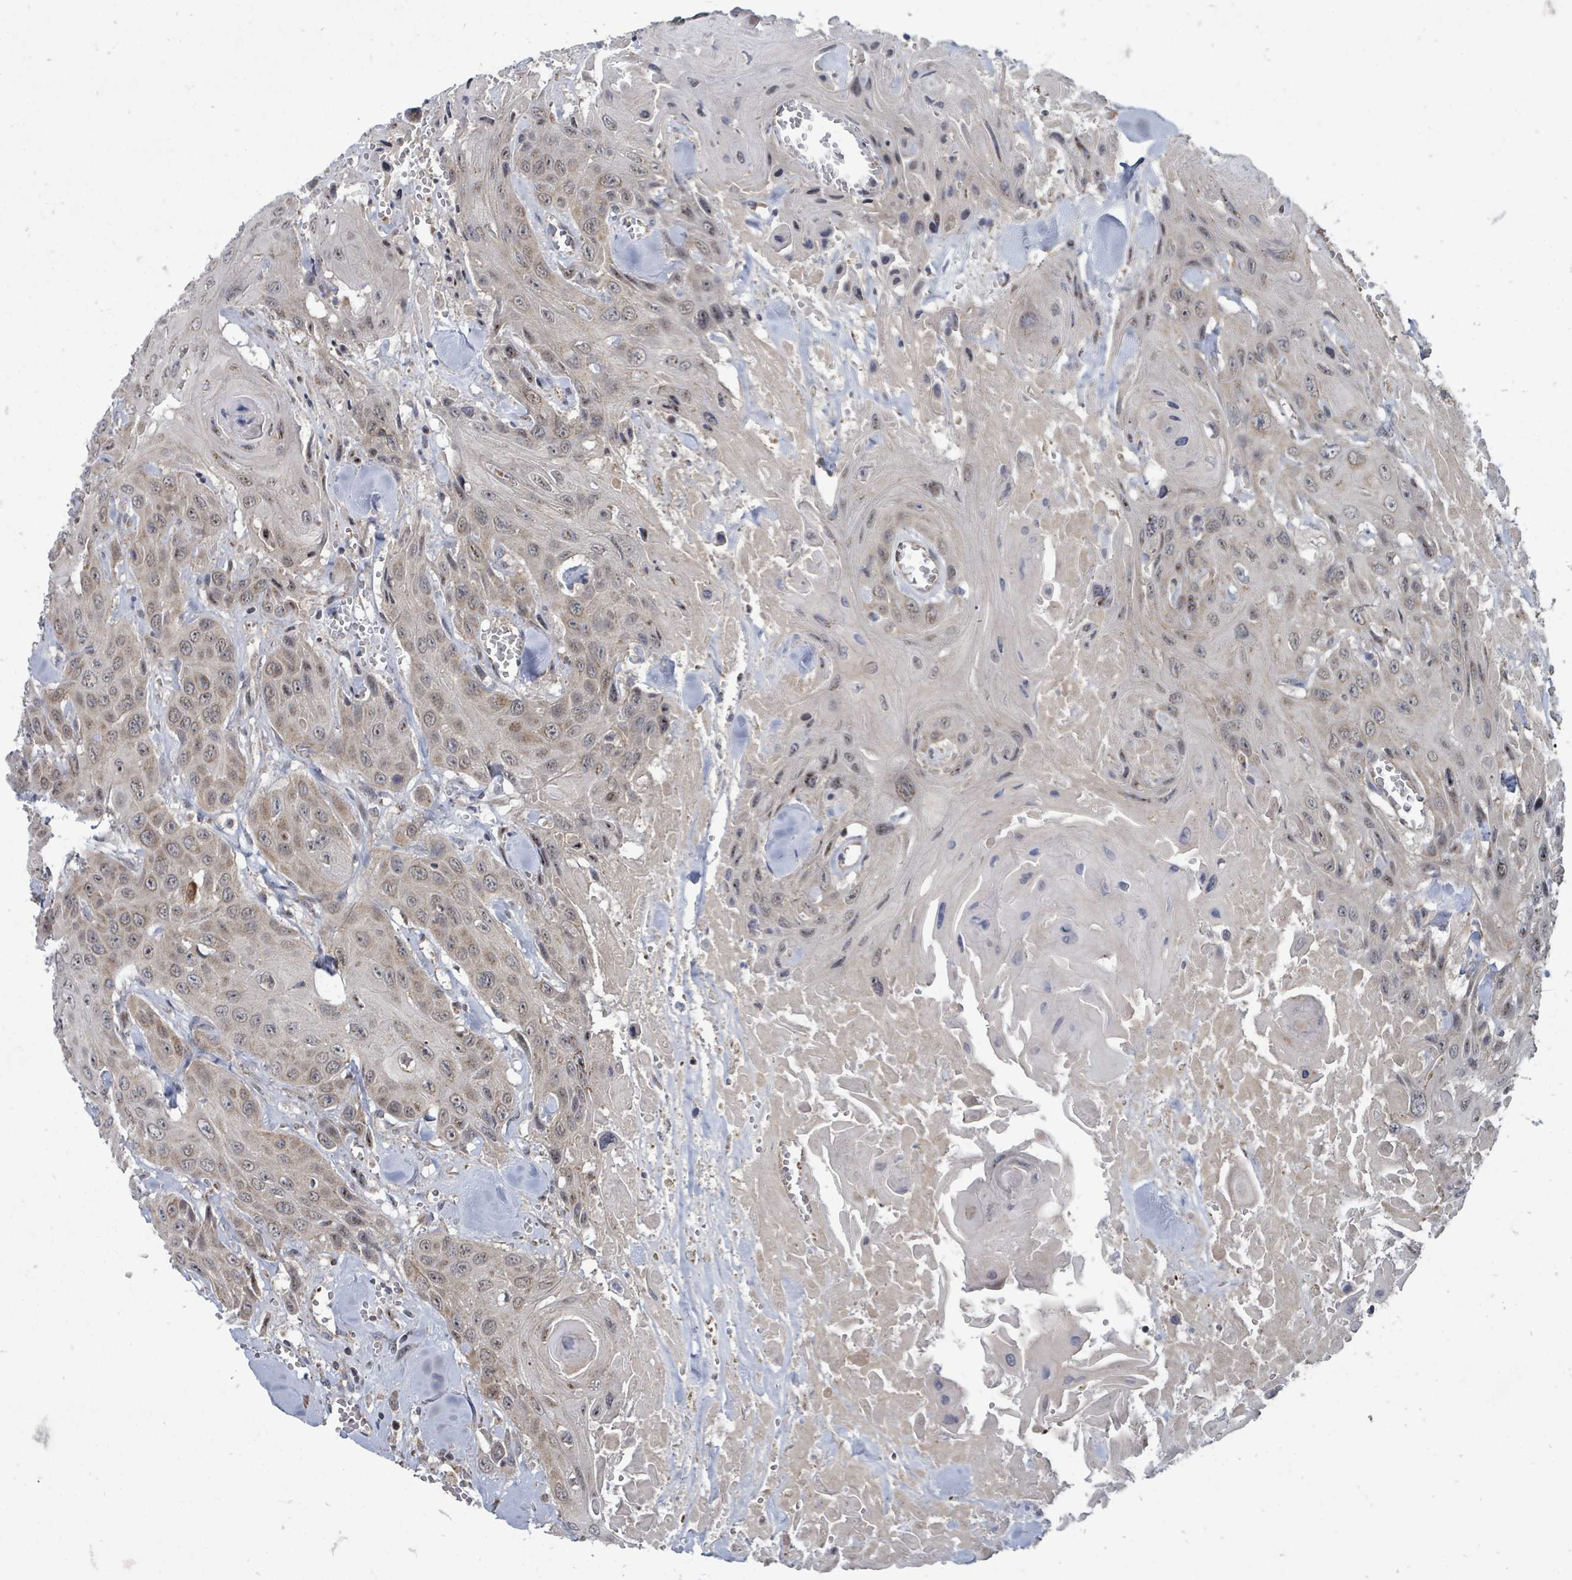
{"staining": {"intensity": "weak", "quantity": ">75%", "location": "cytoplasmic/membranous,nuclear"}, "tissue": "head and neck cancer", "cell_type": "Tumor cells", "image_type": "cancer", "snomed": [{"axis": "morphology", "description": "Squamous cell carcinoma, NOS"}, {"axis": "topography", "description": "Head-Neck"}], "caption": "Immunohistochemistry (IHC) histopathology image of neoplastic tissue: human head and neck squamous cell carcinoma stained using IHC demonstrates low levels of weak protein expression localized specifically in the cytoplasmic/membranous and nuclear of tumor cells, appearing as a cytoplasmic/membranous and nuclear brown color.", "gene": "MAGOHB", "patient": {"sex": "male", "age": 81}}